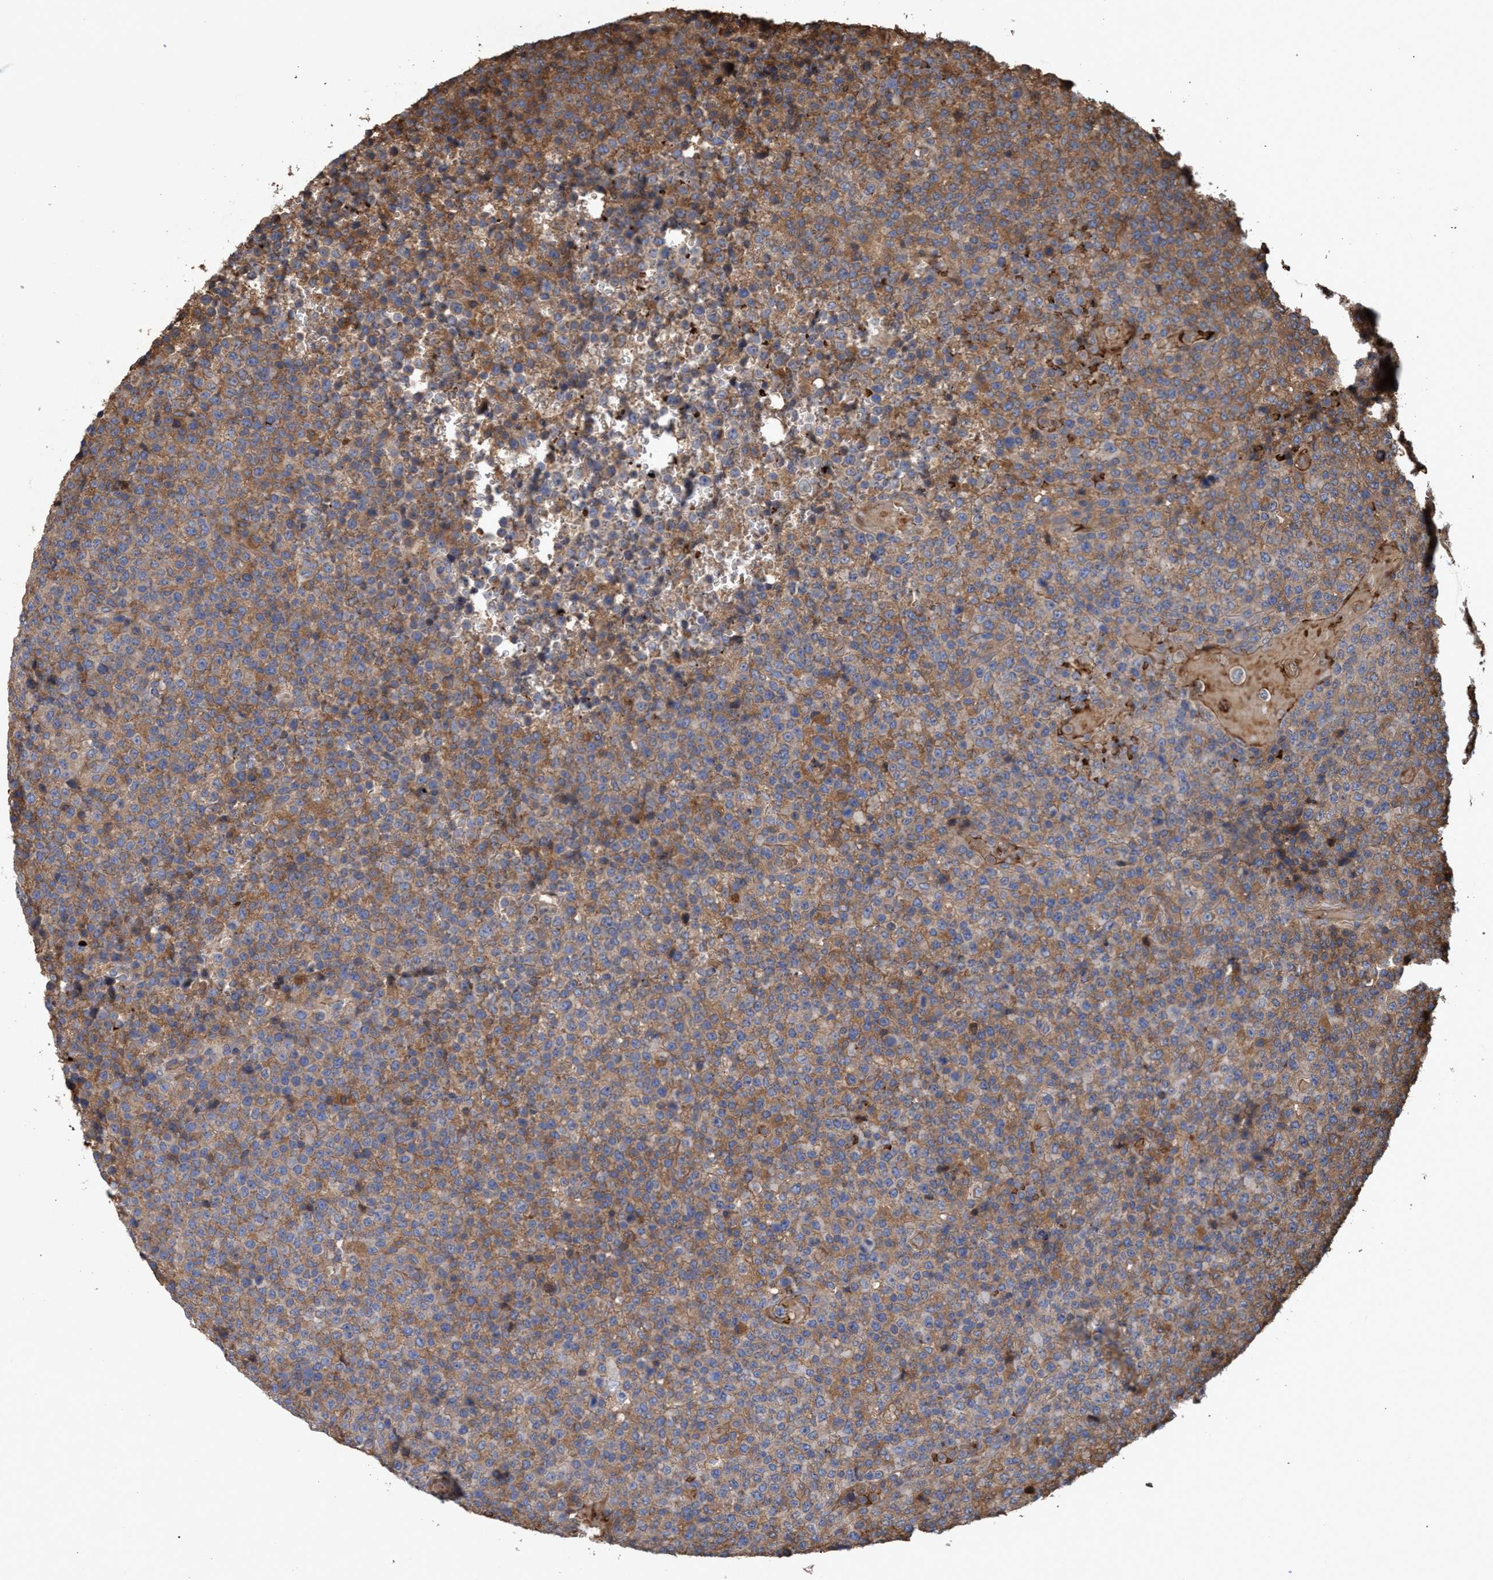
{"staining": {"intensity": "moderate", "quantity": "25%-75%", "location": "cytoplasmic/membranous"}, "tissue": "lymphoma", "cell_type": "Tumor cells", "image_type": "cancer", "snomed": [{"axis": "morphology", "description": "Malignant lymphoma, non-Hodgkin's type, High grade"}, {"axis": "topography", "description": "Lymph node"}], "caption": "The immunohistochemical stain labels moderate cytoplasmic/membranous expression in tumor cells of malignant lymphoma, non-Hodgkin's type (high-grade) tissue.", "gene": "CHMP6", "patient": {"sex": "male", "age": 13}}